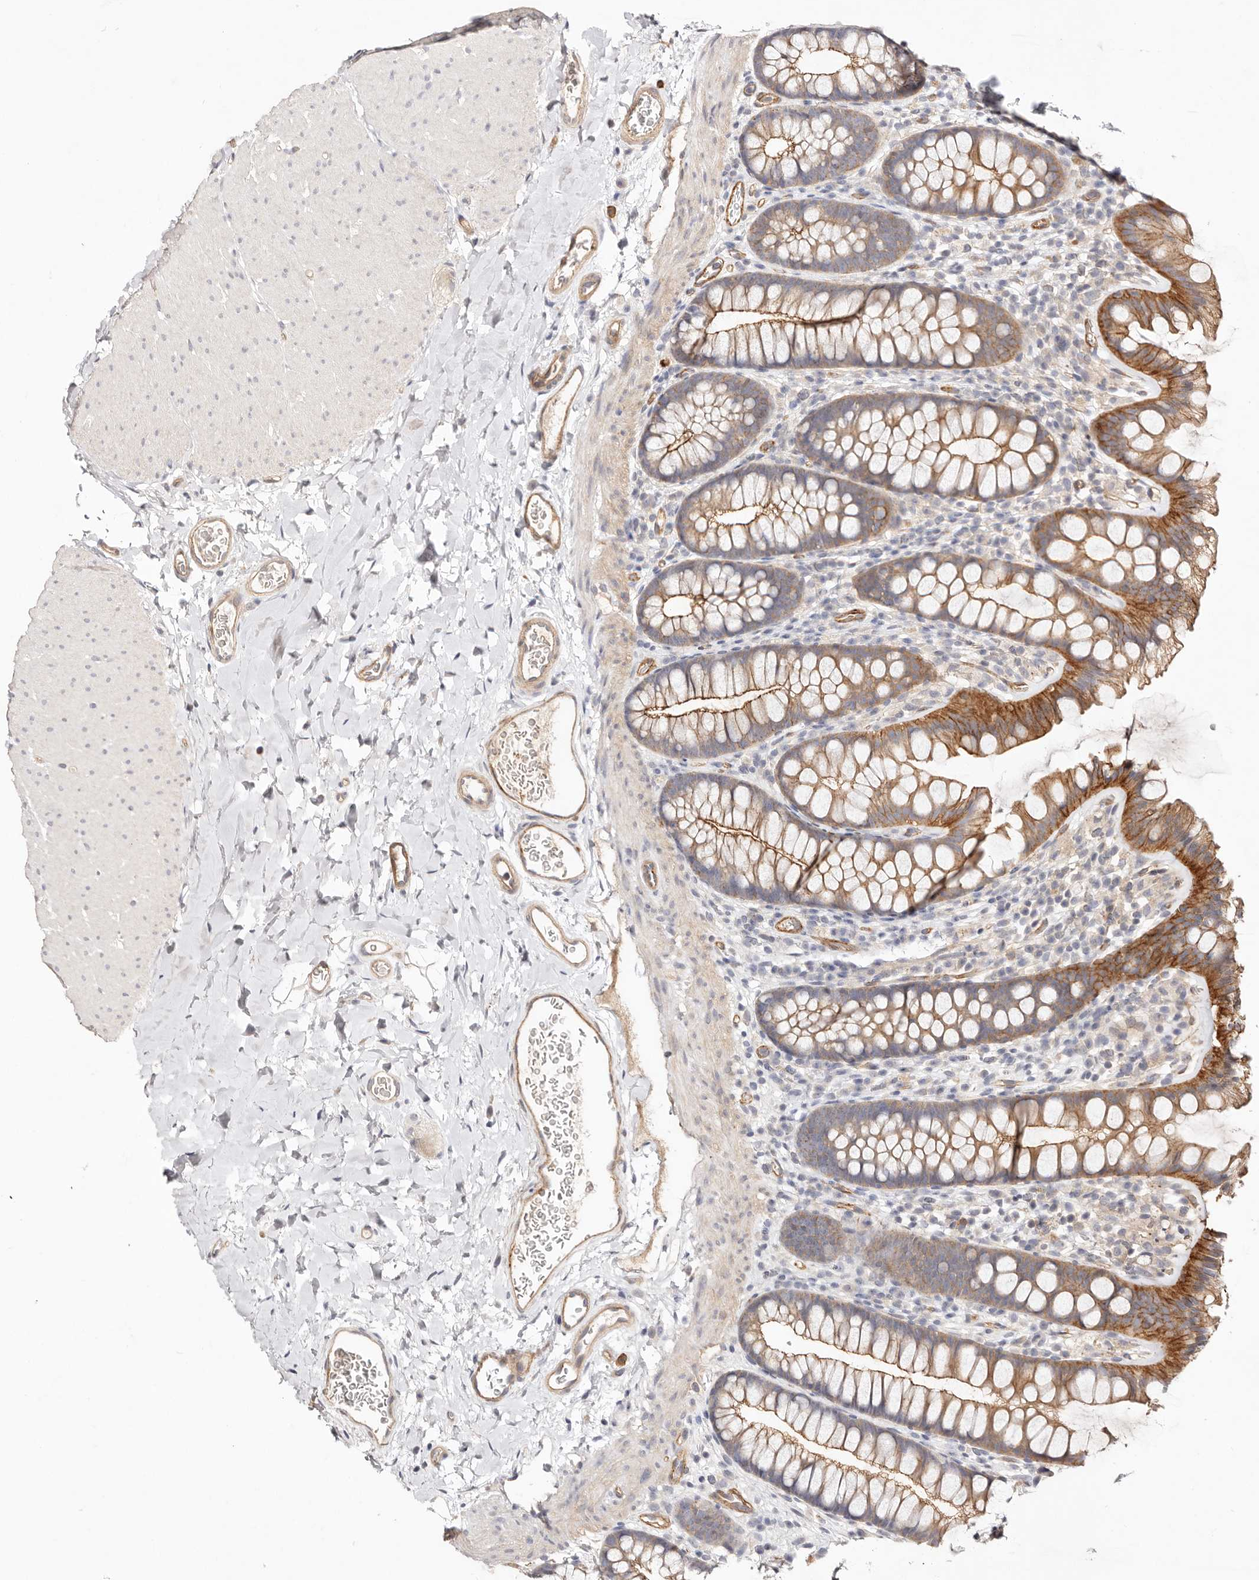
{"staining": {"intensity": "weak", "quantity": ">75%", "location": "cytoplasmic/membranous"}, "tissue": "colon", "cell_type": "Endothelial cells", "image_type": "normal", "snomed": [{"axis": "morphology", "description": "Normal tissue, NOS"}, {"axis": "topography", "description": "Colon"}], "caption": "This image reveals unremarkable colon stained with immunohistochemistry to label a protein in brown. The cytoplasmic/membranous of endothelial cells show weak positivity for the protein. Nuclei are counter-stained blue.", "gene": "SLC35B2", "patient": {"sex": "female", "age": 62}}